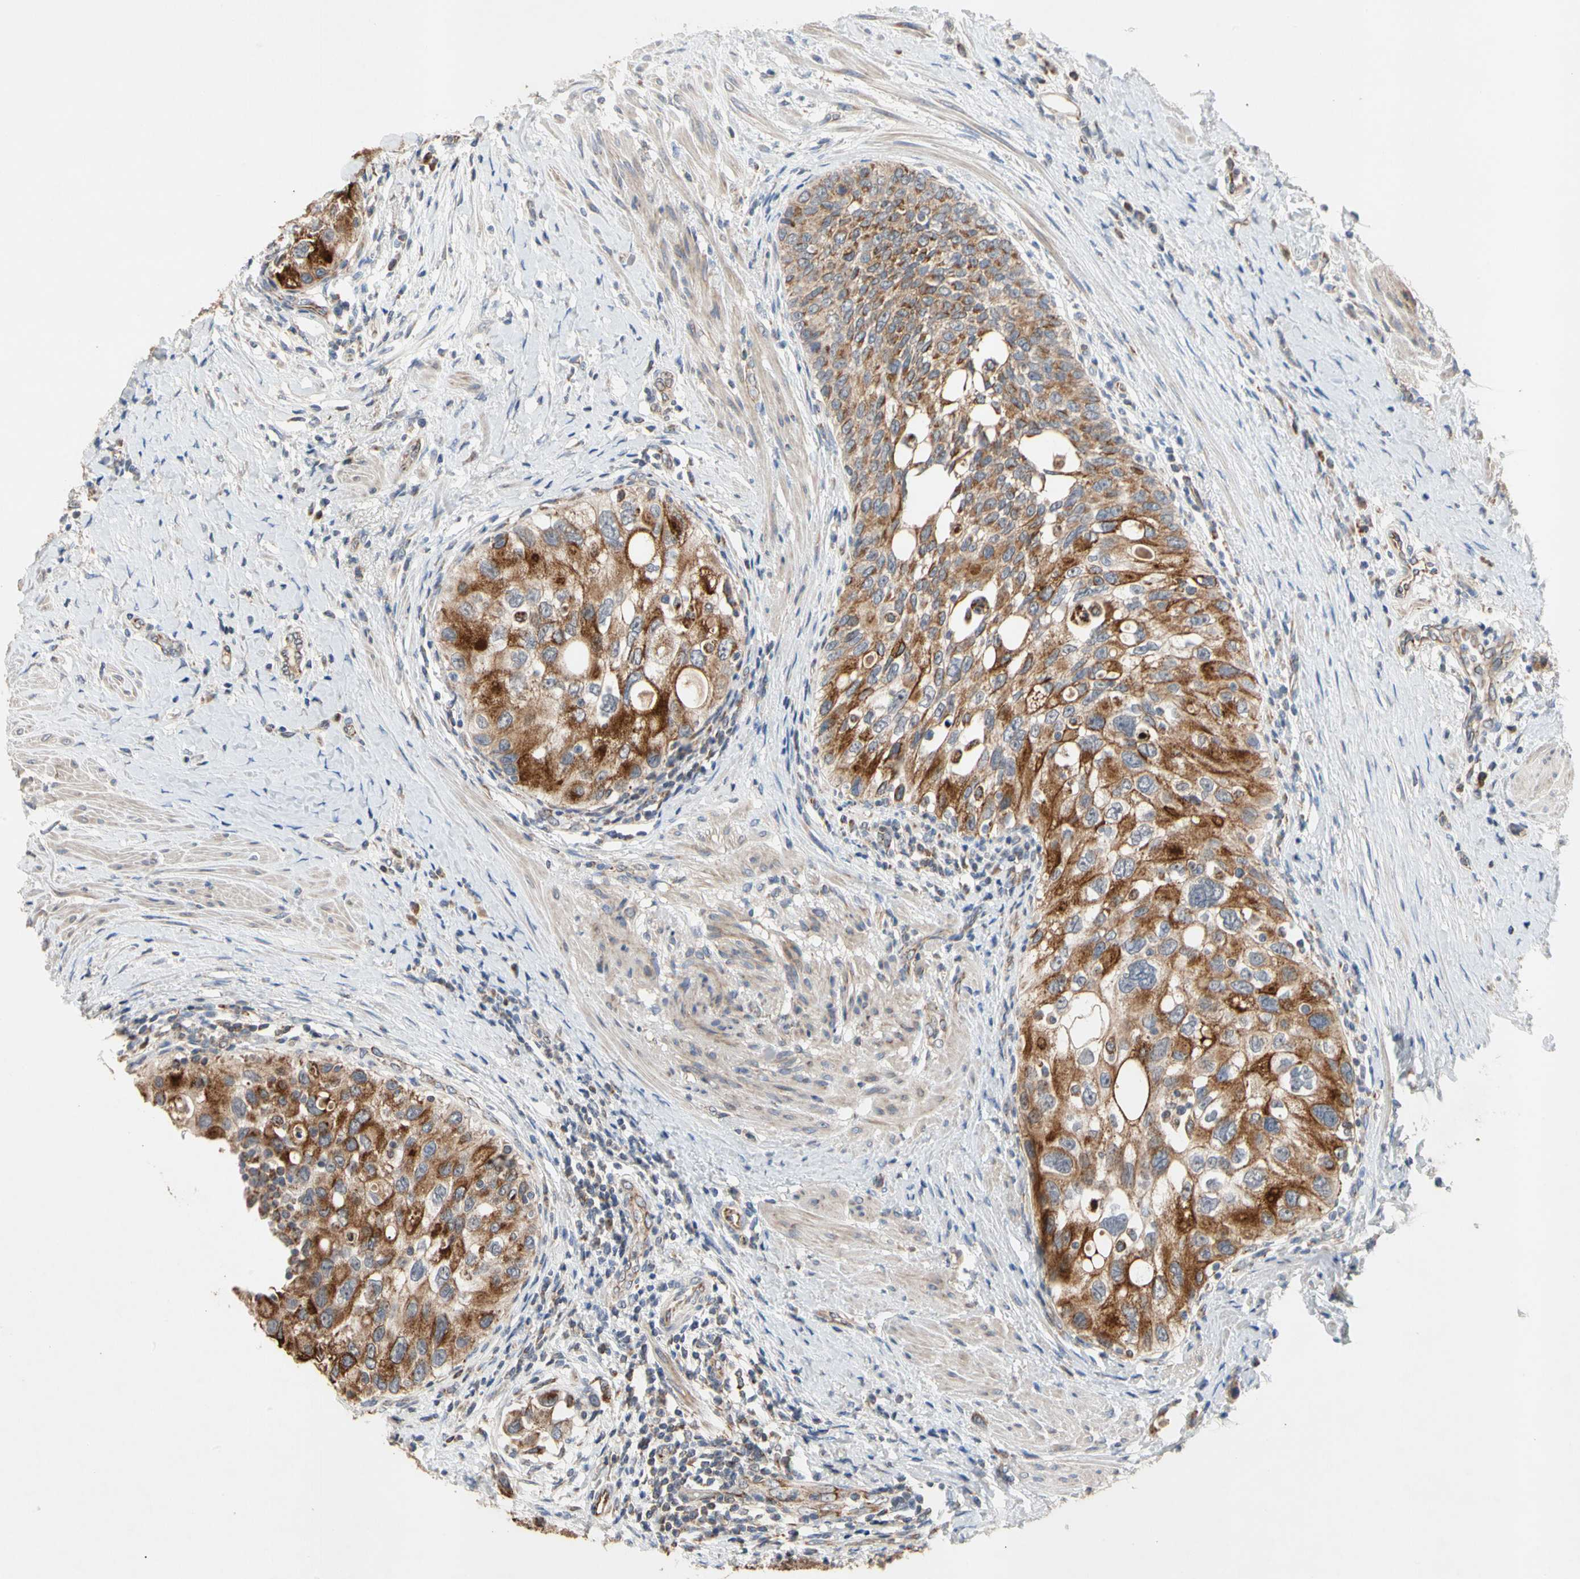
{"staining": {"intensity": "strong", "quantity": ">75%", "location": "cytoplasmic/membranous"}, "tissue": "urothelial cancer", "cell_type": "Tumor cells", "image_type": "cancer", "snomed": [{"axis": "morphology", "description": "Urothelial carcinoma, High grade"}, {"axis": "topography", "description": "Urinary bladder"}], "caption": "This histopathology image demonstrates IHC staining of urothelial cancer, with high strong cytoplasmic/membranous staining in about >75% of tumor cells.", "gene": "GPD2", "patient": {"sex": "female", "age": 56}}